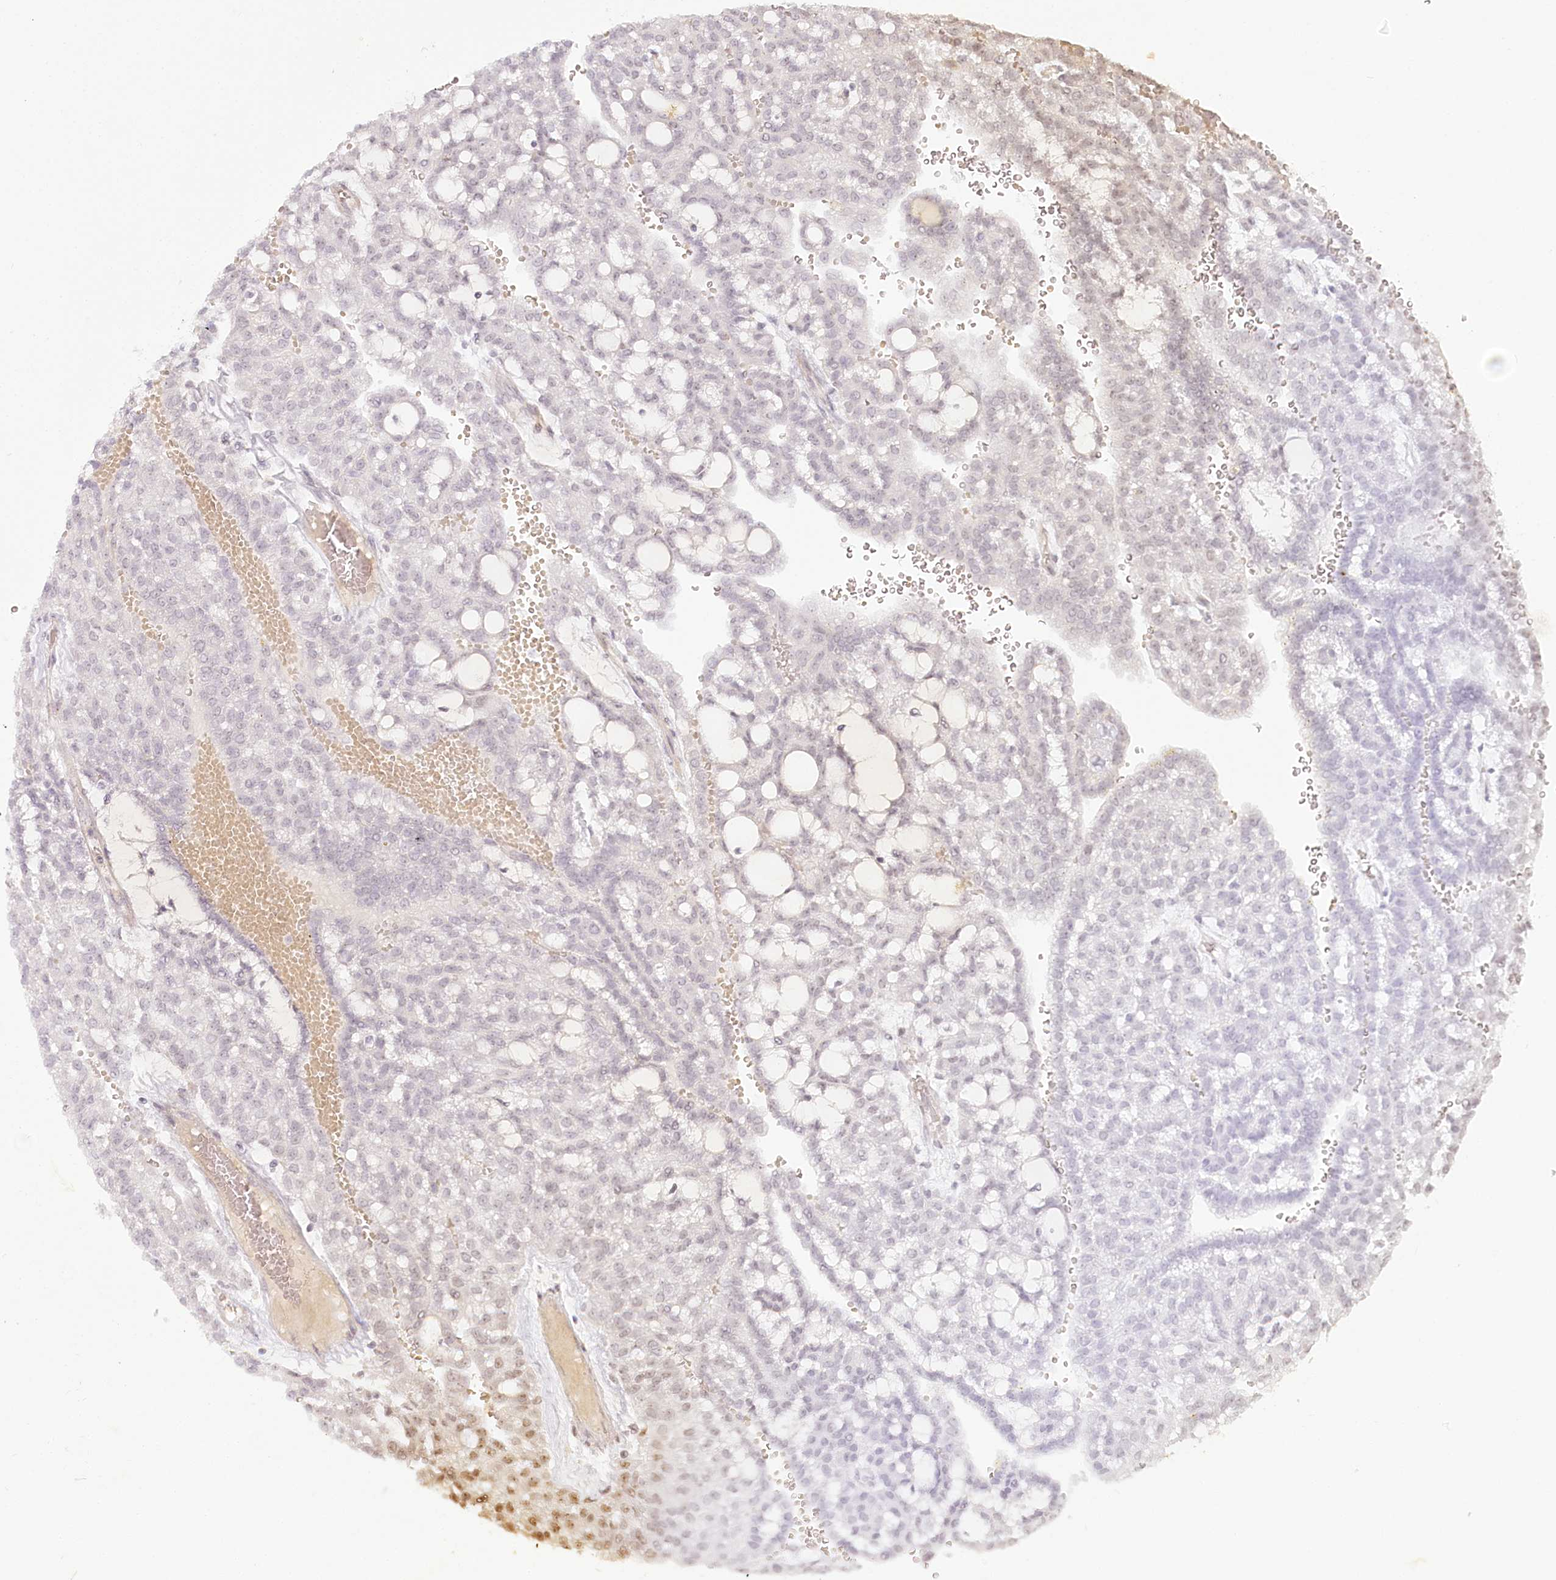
{"staining": {"intensity": "weak", "quantity": "<25%", "location": "nuclear"}, "tissue": "renal cancer", "cell_type": "Tumor cells", "image_type": "cancer", "snomed": [{"axis": "morphology", "description": "Adenocarcinoma, NOS"}, {"axis": "topography", "description": "Kidney"}], "caption": "DAB (3,3'-diaminobenzidine) immunohistochemical staining of human adenocarcinoma (renal) reveals no significant positivity in tumor cells.", "gene": "EXOSC7", "patient": {"sex": "male", "age": 63}}